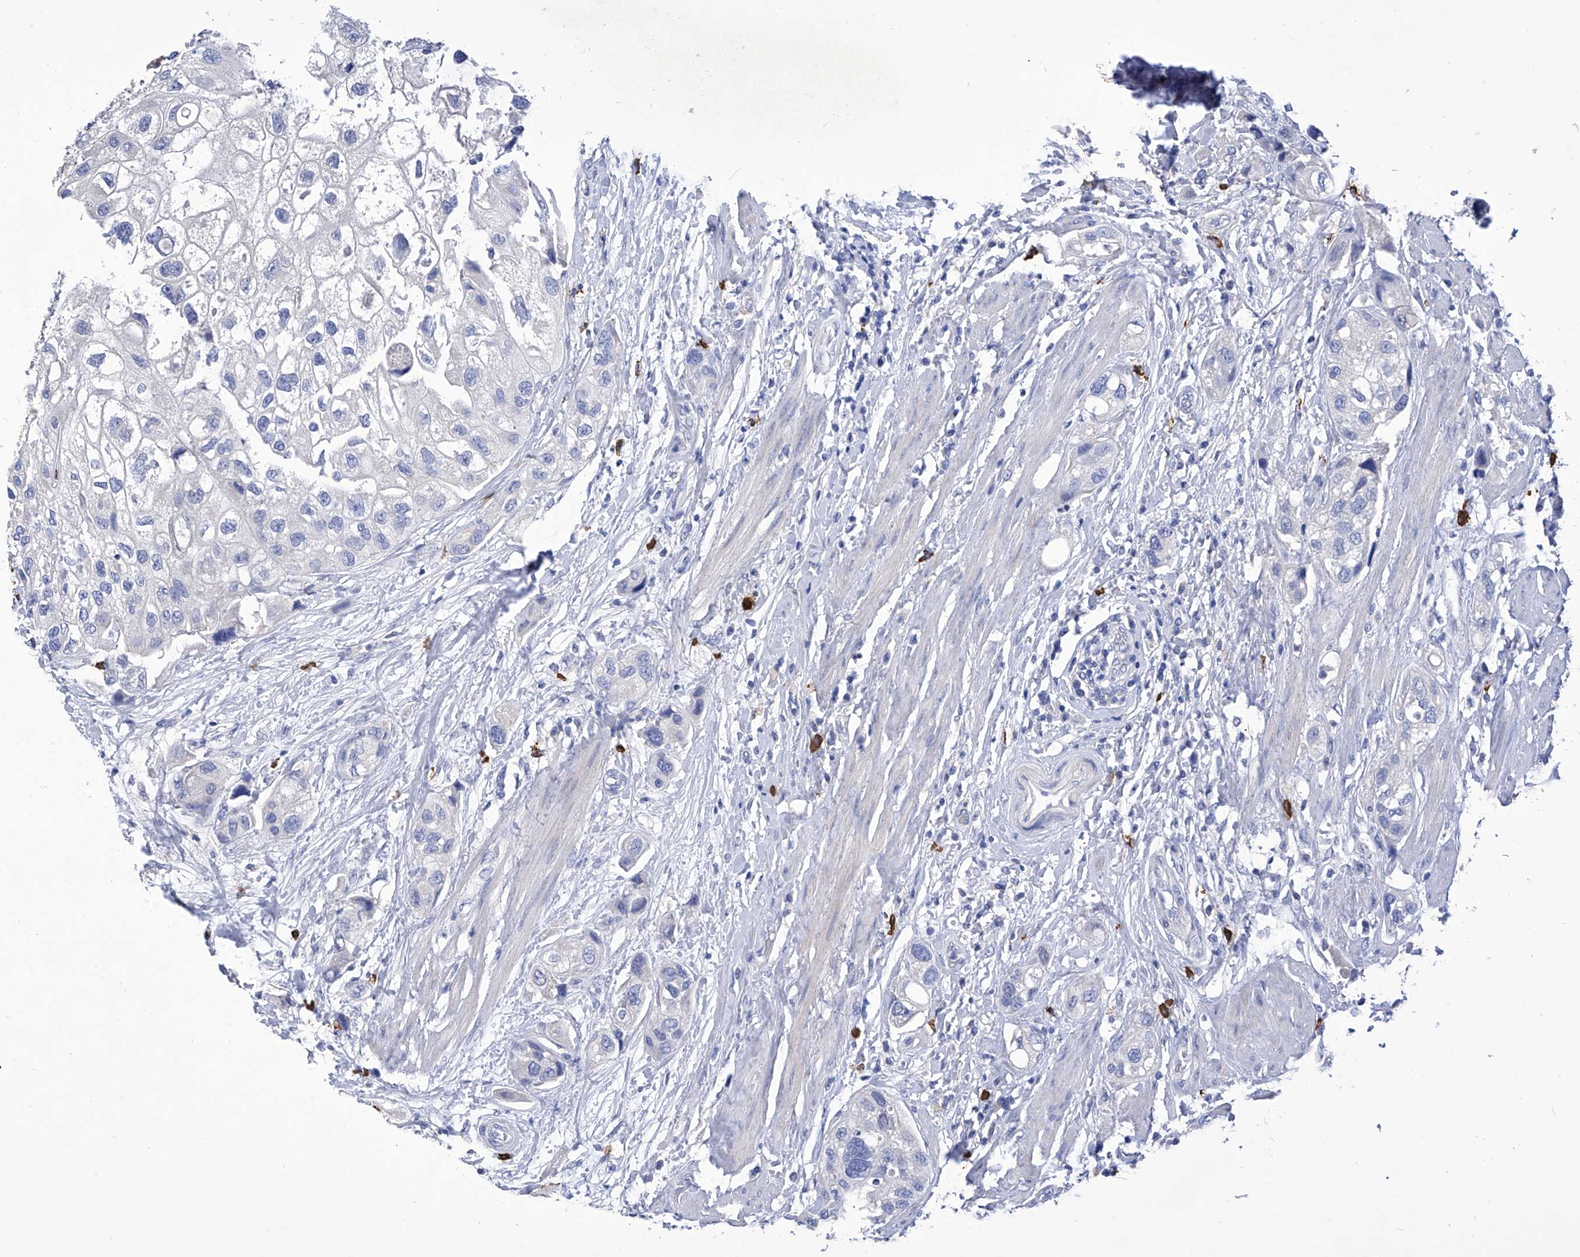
{"staining": {"intensity": "negative", "quantity": "none", "location": "none"}, "tissue": "urothelial cancer", "cell_type": "Tumor cells", "image_type": "cancer", "snomed": [{"axis": "morphology", "description": "Urothelial carcinoma, High grade"}, {"axis": "topography", "description": "Urinary bladder"}], "caption": "DAB (3,3'-diaminobenzidine) immunohistochemical staining of human high-grade urothelial carcinoma demonstrates no significant expression in tumor cells.", "gene": "IFNL2", "patient": {"sex": "female", "age": 64}}